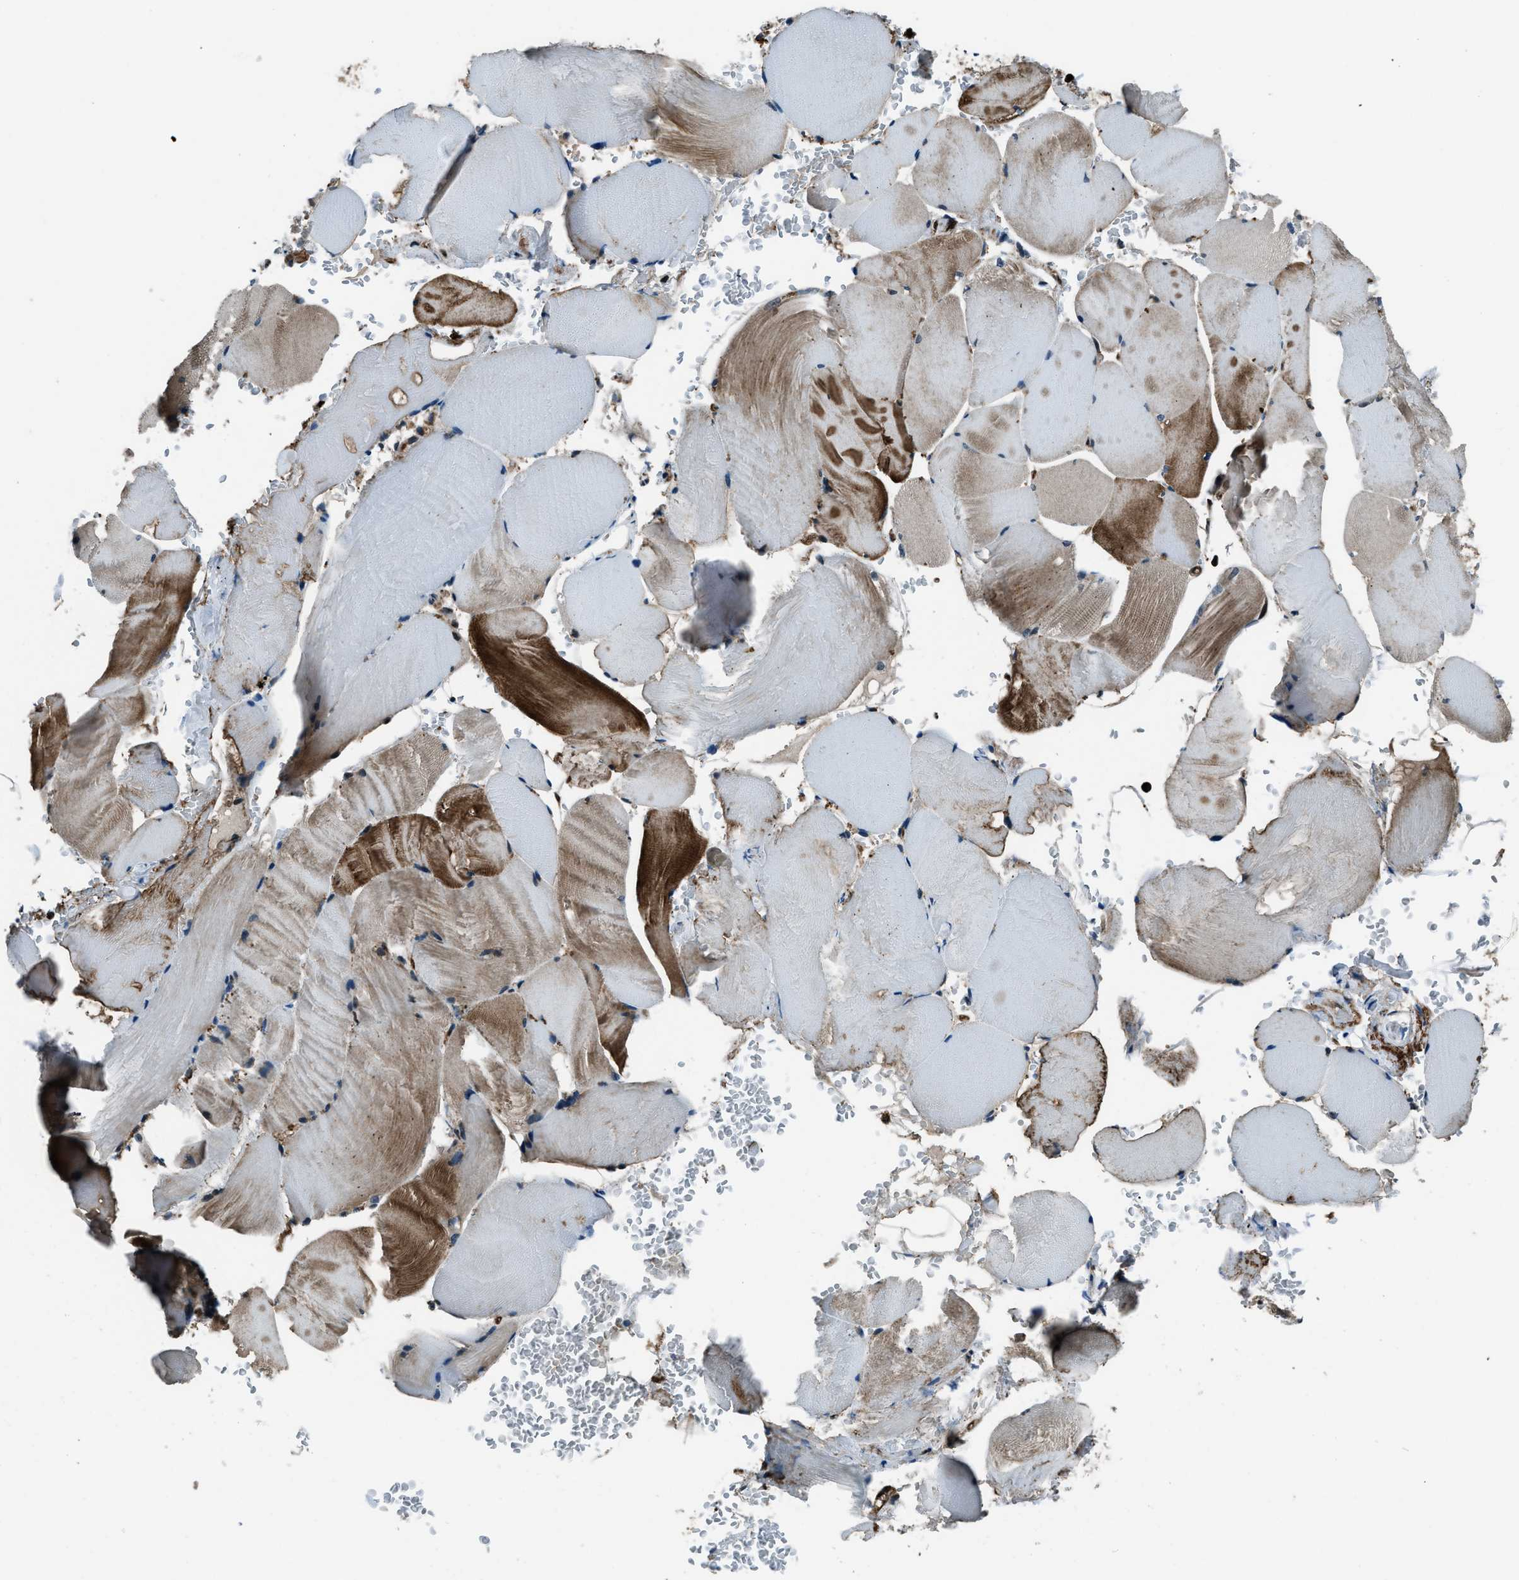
{"staining": {"intensity": "strong", "quantity": "25%-75%", "location": "cytoplasmic/membranous"}, "tissue": "skeletal muscle", "cell_type": "Myocytes", "image_type": "normal", "snomed": [{"axis": "morphology", "description": "Normal tissue, NOS"}, {"axis": "topography", "description": "Skin"}, {"axis": "topography", "description": "Skeletal muscle"}], "caption": "This micrograph demonstrates immunohistochemistry staining of benign skeletal muscle, with high strong cytoplasmic/membranous positivity in about 25%-75% of myocytes.", "gene": "SNX30", "patient": {"sex": "male", "age": 83}}